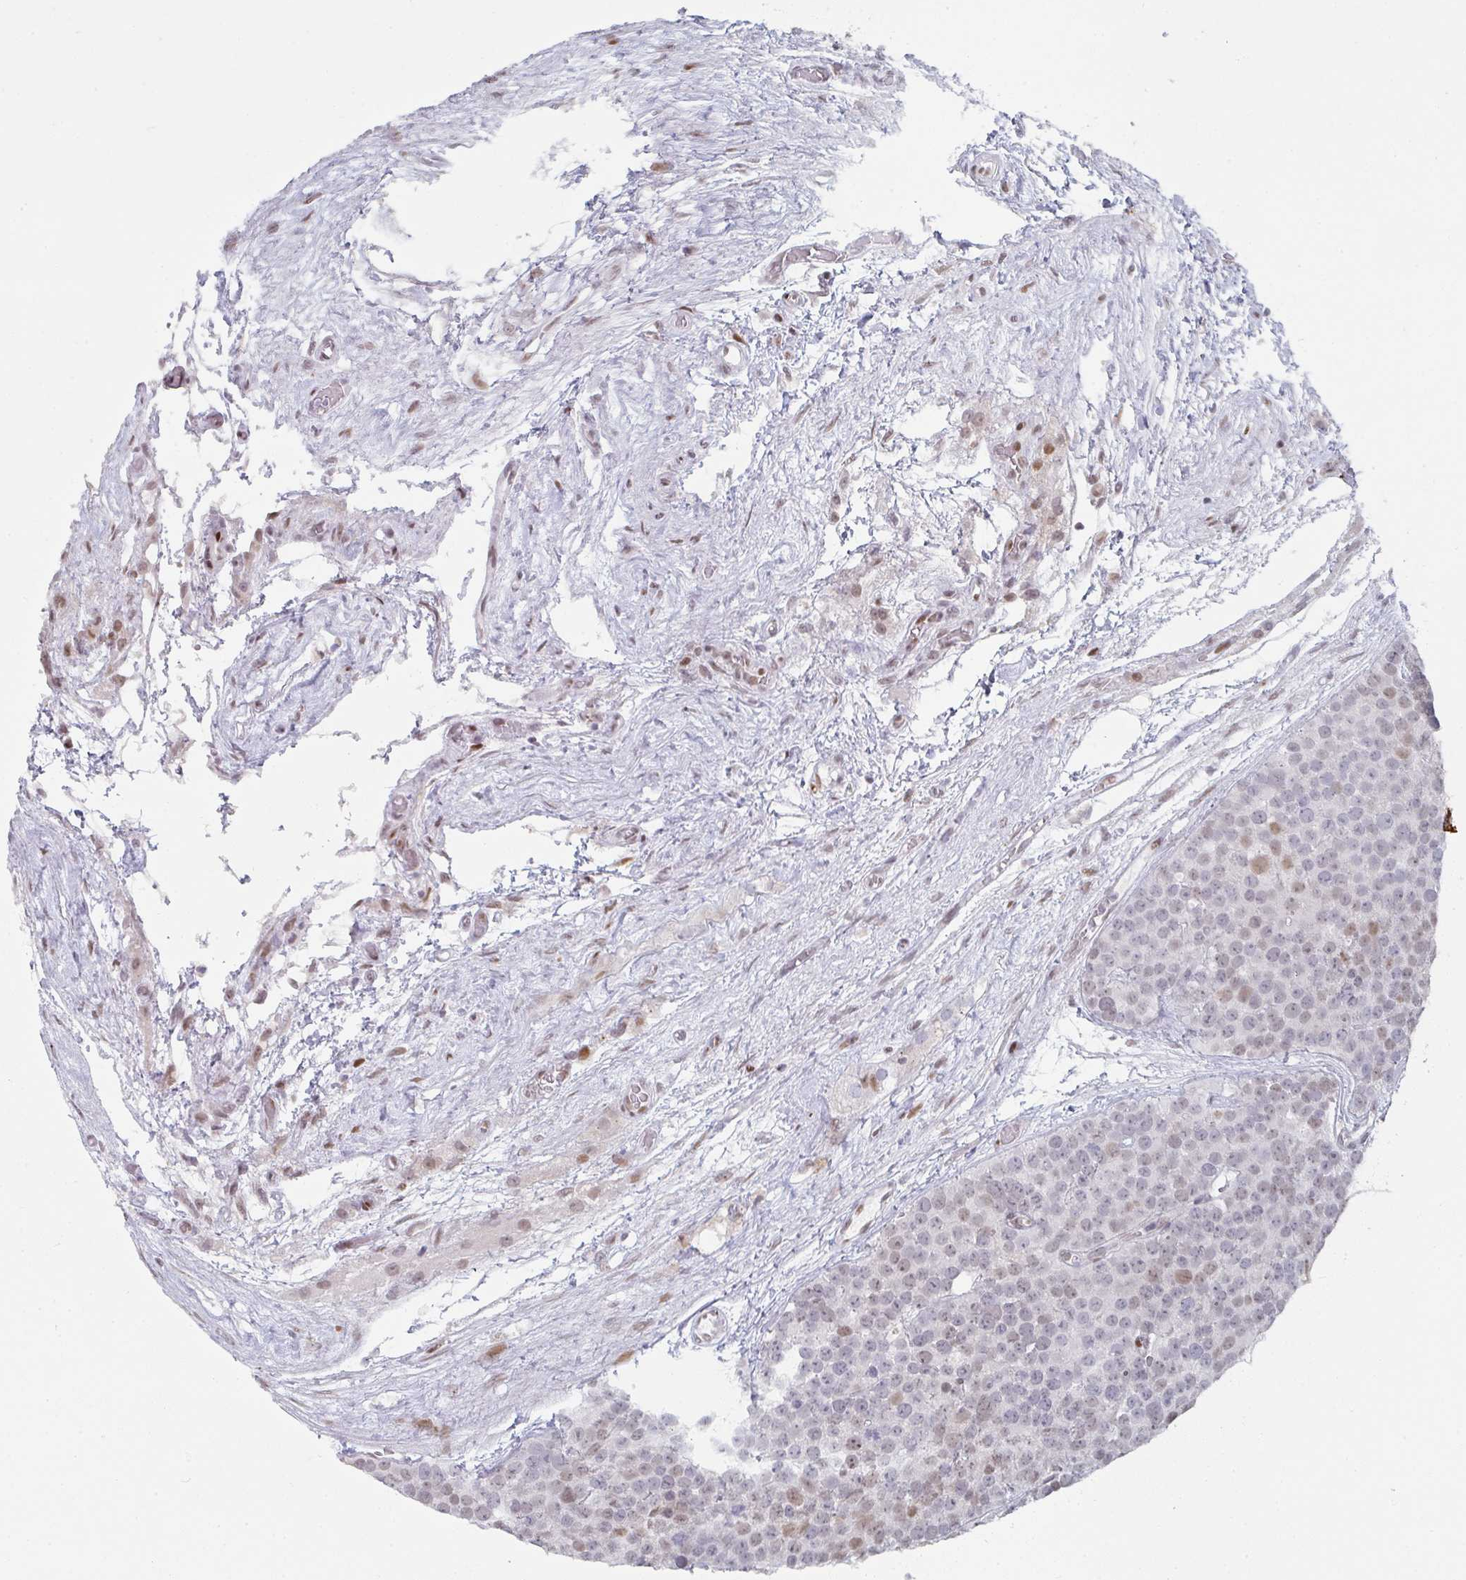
{"staining": {"intensity": "moderate", "quantity": "25%-75%", "location": "nuclear"}, "tissue": "testis cancer", "cell_type": "Tumor cells", "image_type": "cancer", "snomed": [{"axis": "morphology", "description": "Seminoma, NOS"}, {"axis": "topography", "description": "Testis"}], "caption": "Immunohistochemical staining of human testis seminoma exhibits medium levels of moderate nuclear expression in approximately 25%-75% of tumor cells. The protein of interest is stained brown, and the nuclei are stained in blue (DAB IHC with brightfield microscopy, high magnification).", "gene": "POU2AF2", "patient": {"sex": "male", "age": 71}}